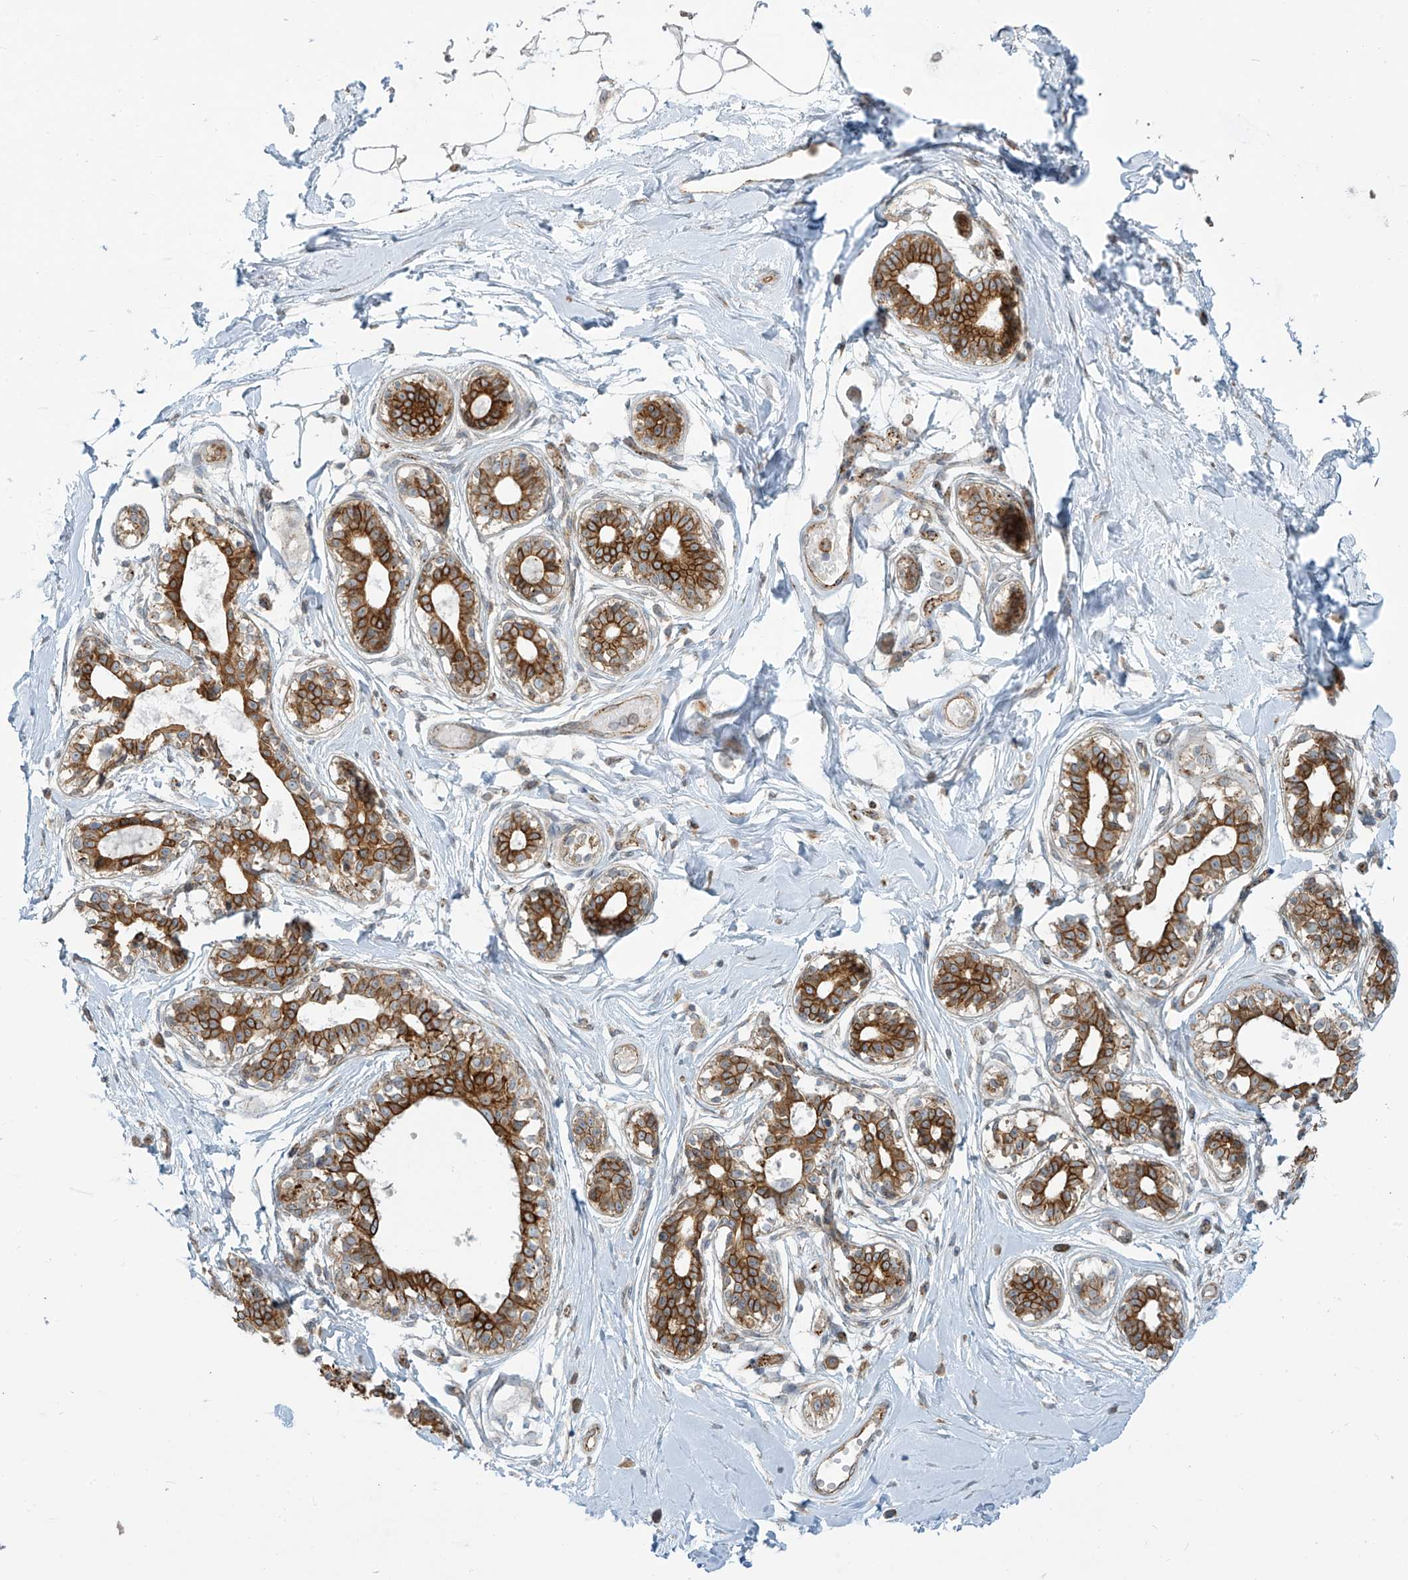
{"staining": {"intensity": "negative", "quantity": "none", "location": "none"}, "tissue": "breast", "cell_type": "Adipocytes", "image_type": "normal", "snomed": [{"axis": "morphology", "description": "Normal tissue, NOS"}, {"axis": "topography", "description": "Breast"}], "caption": "High magnification brightfield microscopy of normal breast stained with DAB (brown) and counterstained with hematoxylin (blue): adipocytes show no significant staining.", "gene": "LZTS3", "patient": {"sex": "female", "age": 45}}